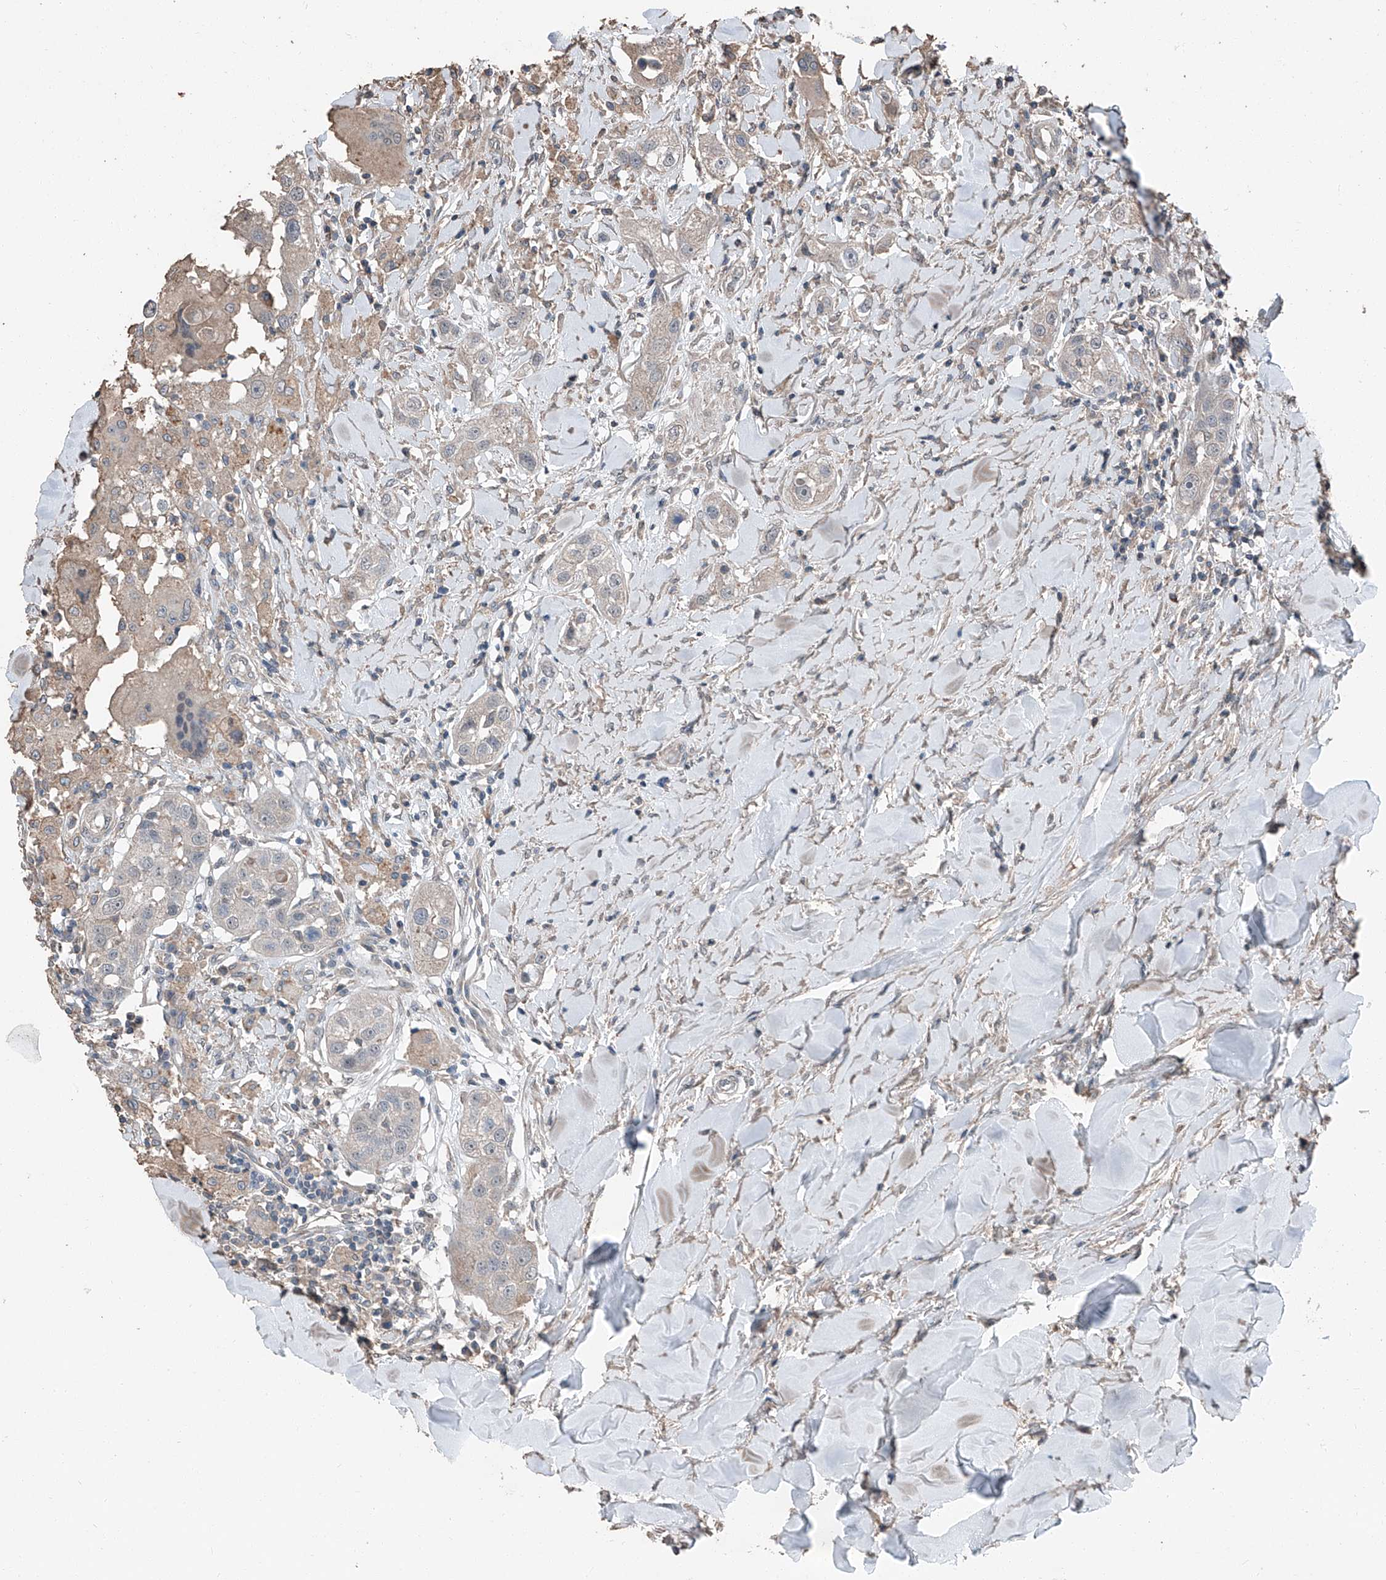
{"staining": {"intensity": "negative", "quantity": "none", "location": "none"}, "tissue": "head and neck cancer", "cell_type": "Tumor cells", "image_type": "cancer", "snomed": [{"axis": "morphology", "description": "Normal tissue, NOS"}, {"axis": "morphology", "description": "Squamous cell carcinoma, NOS"}, {"axis": "topography", "description": "Skeletal muscle"}, {"axis": "topography", "description": "Head-Neck"}], "caption": "Head and neck cancer (squamous cell carcinoma) stained for a protein using IHC reveals no expression tumor cells.", "gene": "MAMLD1", "patient": {"sex": "male", "age": 51}}